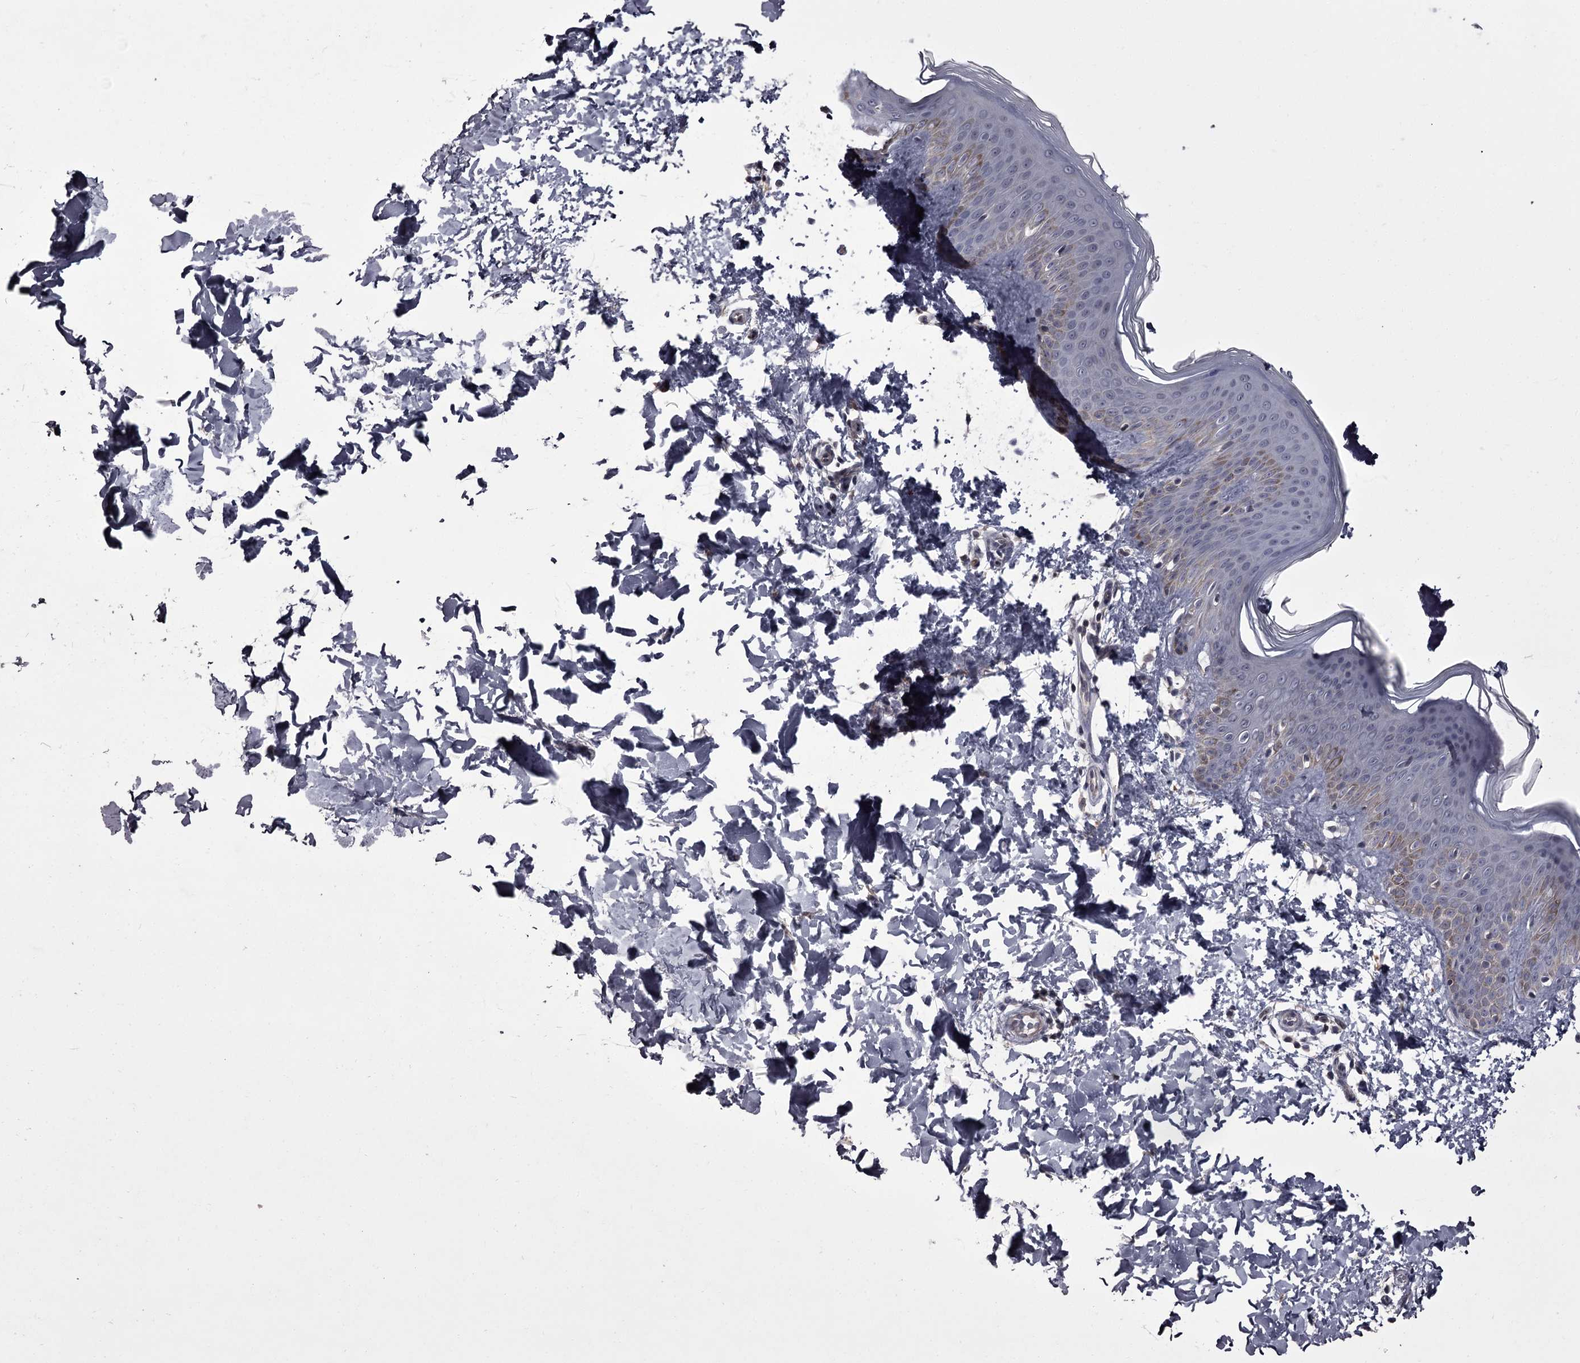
{"staining": {"intensity": "negative", "quantity": "none", "location": "none"}, "tissue": "skin", "cell_type": "Fibroblasts", "image_type": "normal", "snomed": [{"axis": "morphology", "description": "Normal tissue, NOS"}, {"axis": "topography", "description": "Skin"}], "caption": "This is an immunohistochemistry (IHC) photomicrograph of normal skin. There is no expression in fibroblasts.", "gene": "CCDC92", "patient": {"sex": "male", "age": 36}}